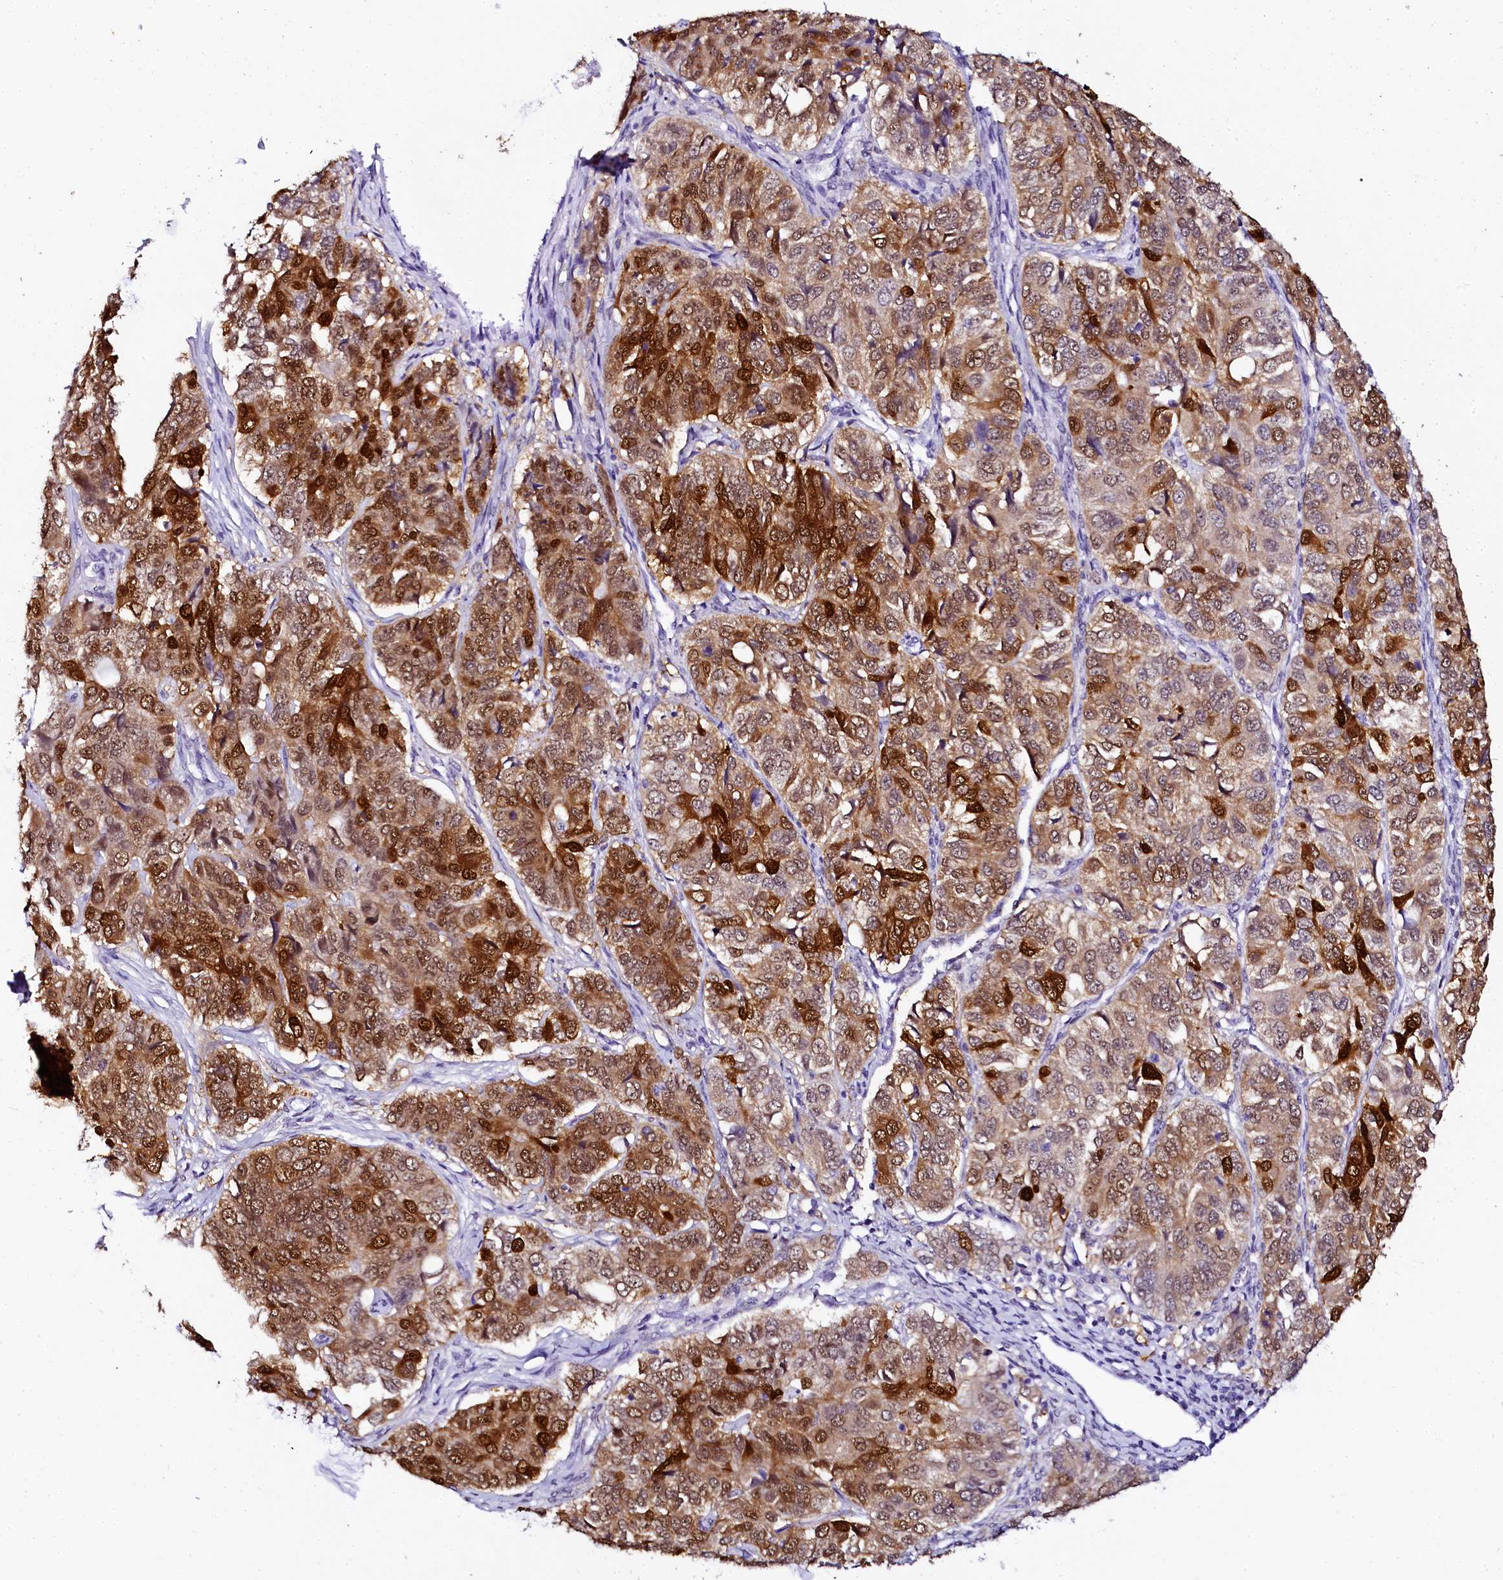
{"staining": {"intensity": "strong", "quantity": ">75%", "location": "cytoplasmic/membranous,nuclear"}, "tissue": "ovarian cancer", "cell_type": "Tumor cells", "image_type": "cancer", "snomed": [{"axis": "morphology", "description": "Carcinoma, endometroid"}, {"axis": "topography", "description": "Ovary"}], "caption": "Ovarian endometroid carcinoma stained with DAB (3,3'-diaminobenzidine) immunohistochemistry shows high levels of strong cytoplasmic/membranous and nuclear expression in about >75% of tumor cells.", "gene": "SORD", "patient": {"sex": "female", "age": 51}}